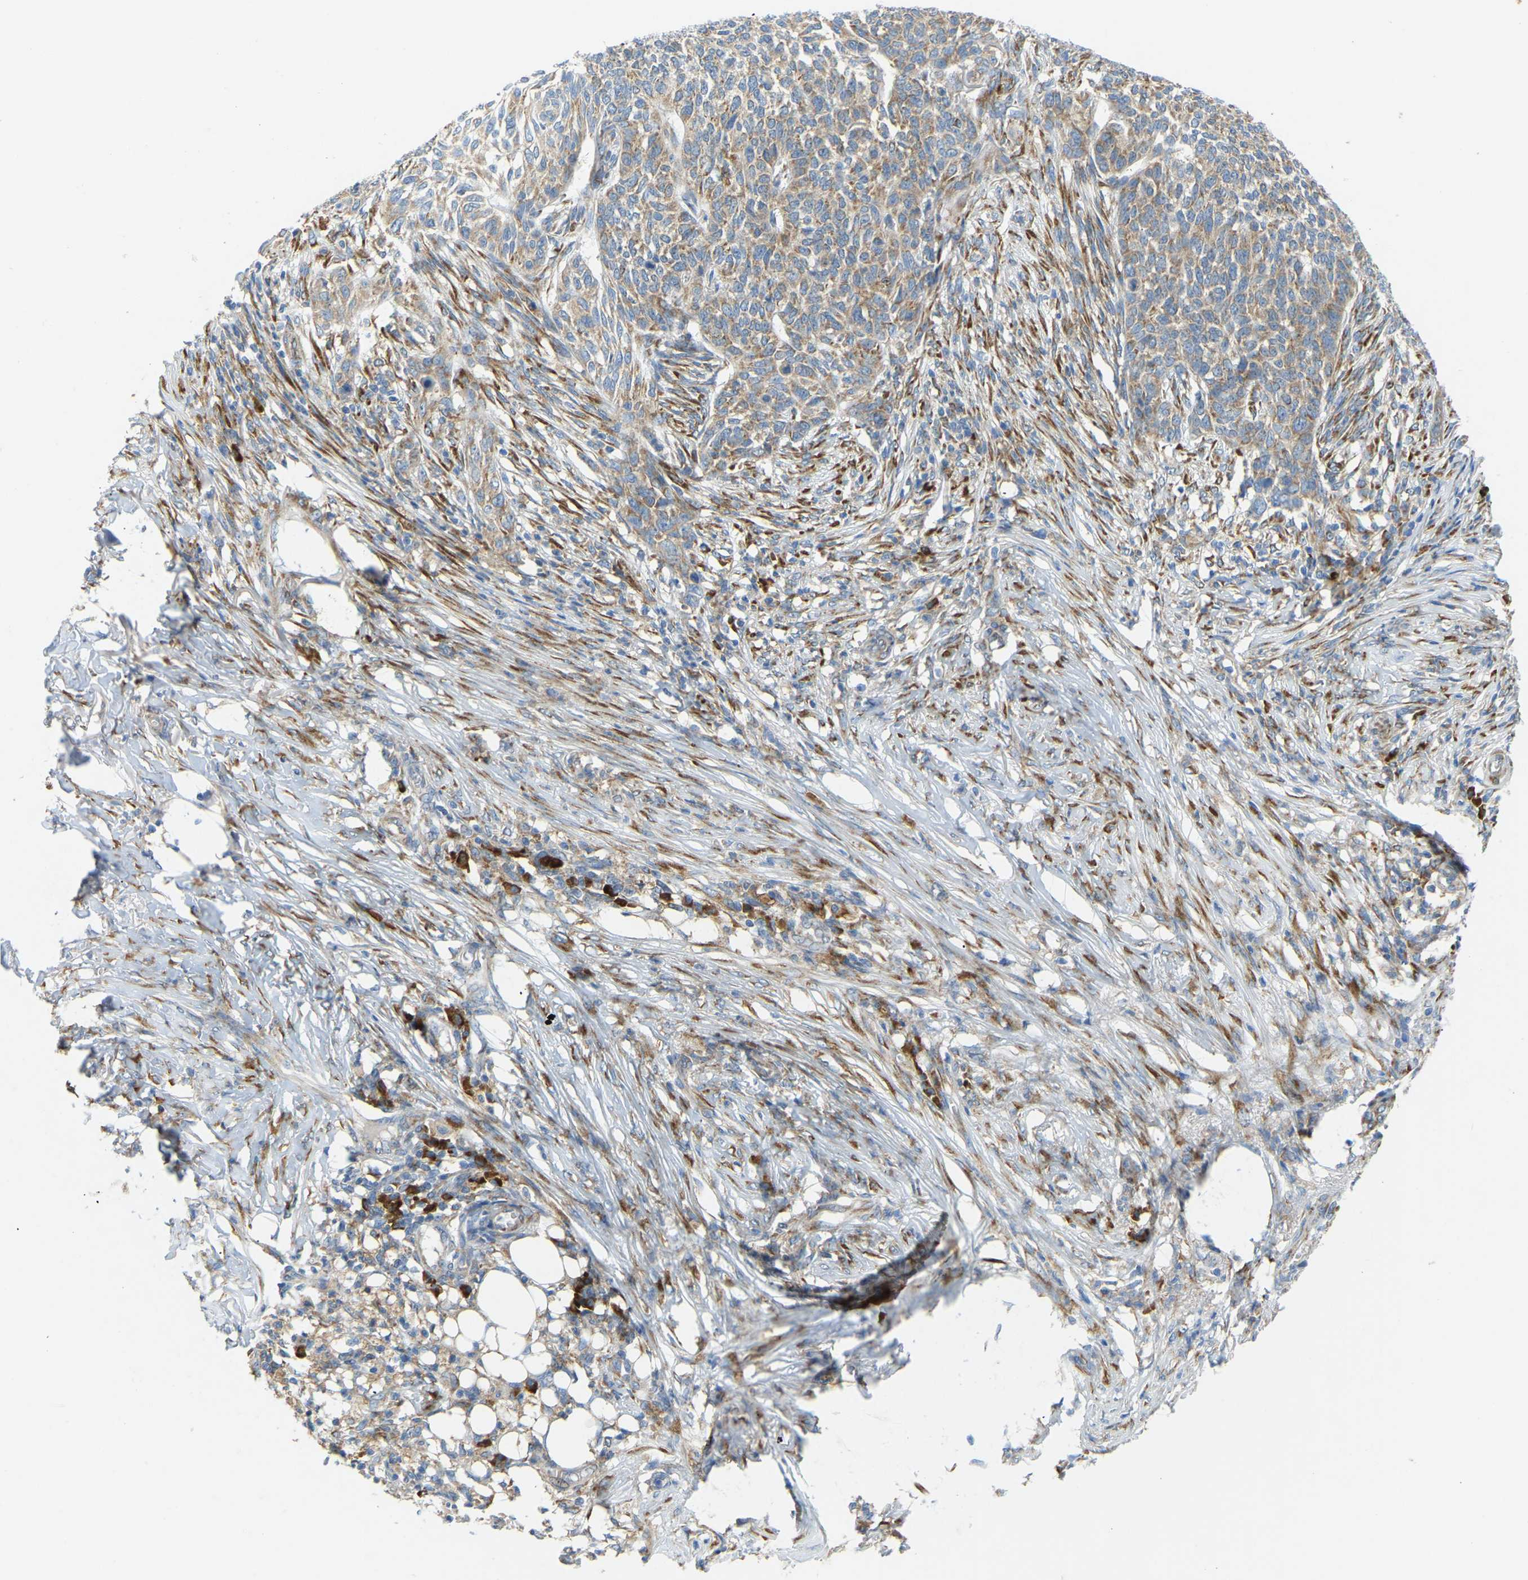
{"staining": {"intensity": "weak", "quantity": "25%-75%", "location": "cytoplasmic/membranous"}, "tissue": "skin cancer", "cell_type": "Tumor cells", "image_type": "cancer", "snomed": [{"axis": "morphology", "description": "Basal cell carcinoma"}, {"axis": "topography", "description": "Skin"}], "caption": "A photomicrograph showing weak cytoplasmic/membranous staining in approximately 25%-75% of tumor cells in skin cancer (basal cell carcinoma), as visualized by brown immunohistochemical staining.", "gene": "SND1", "patient": {"sex": "male", "age": 85}}